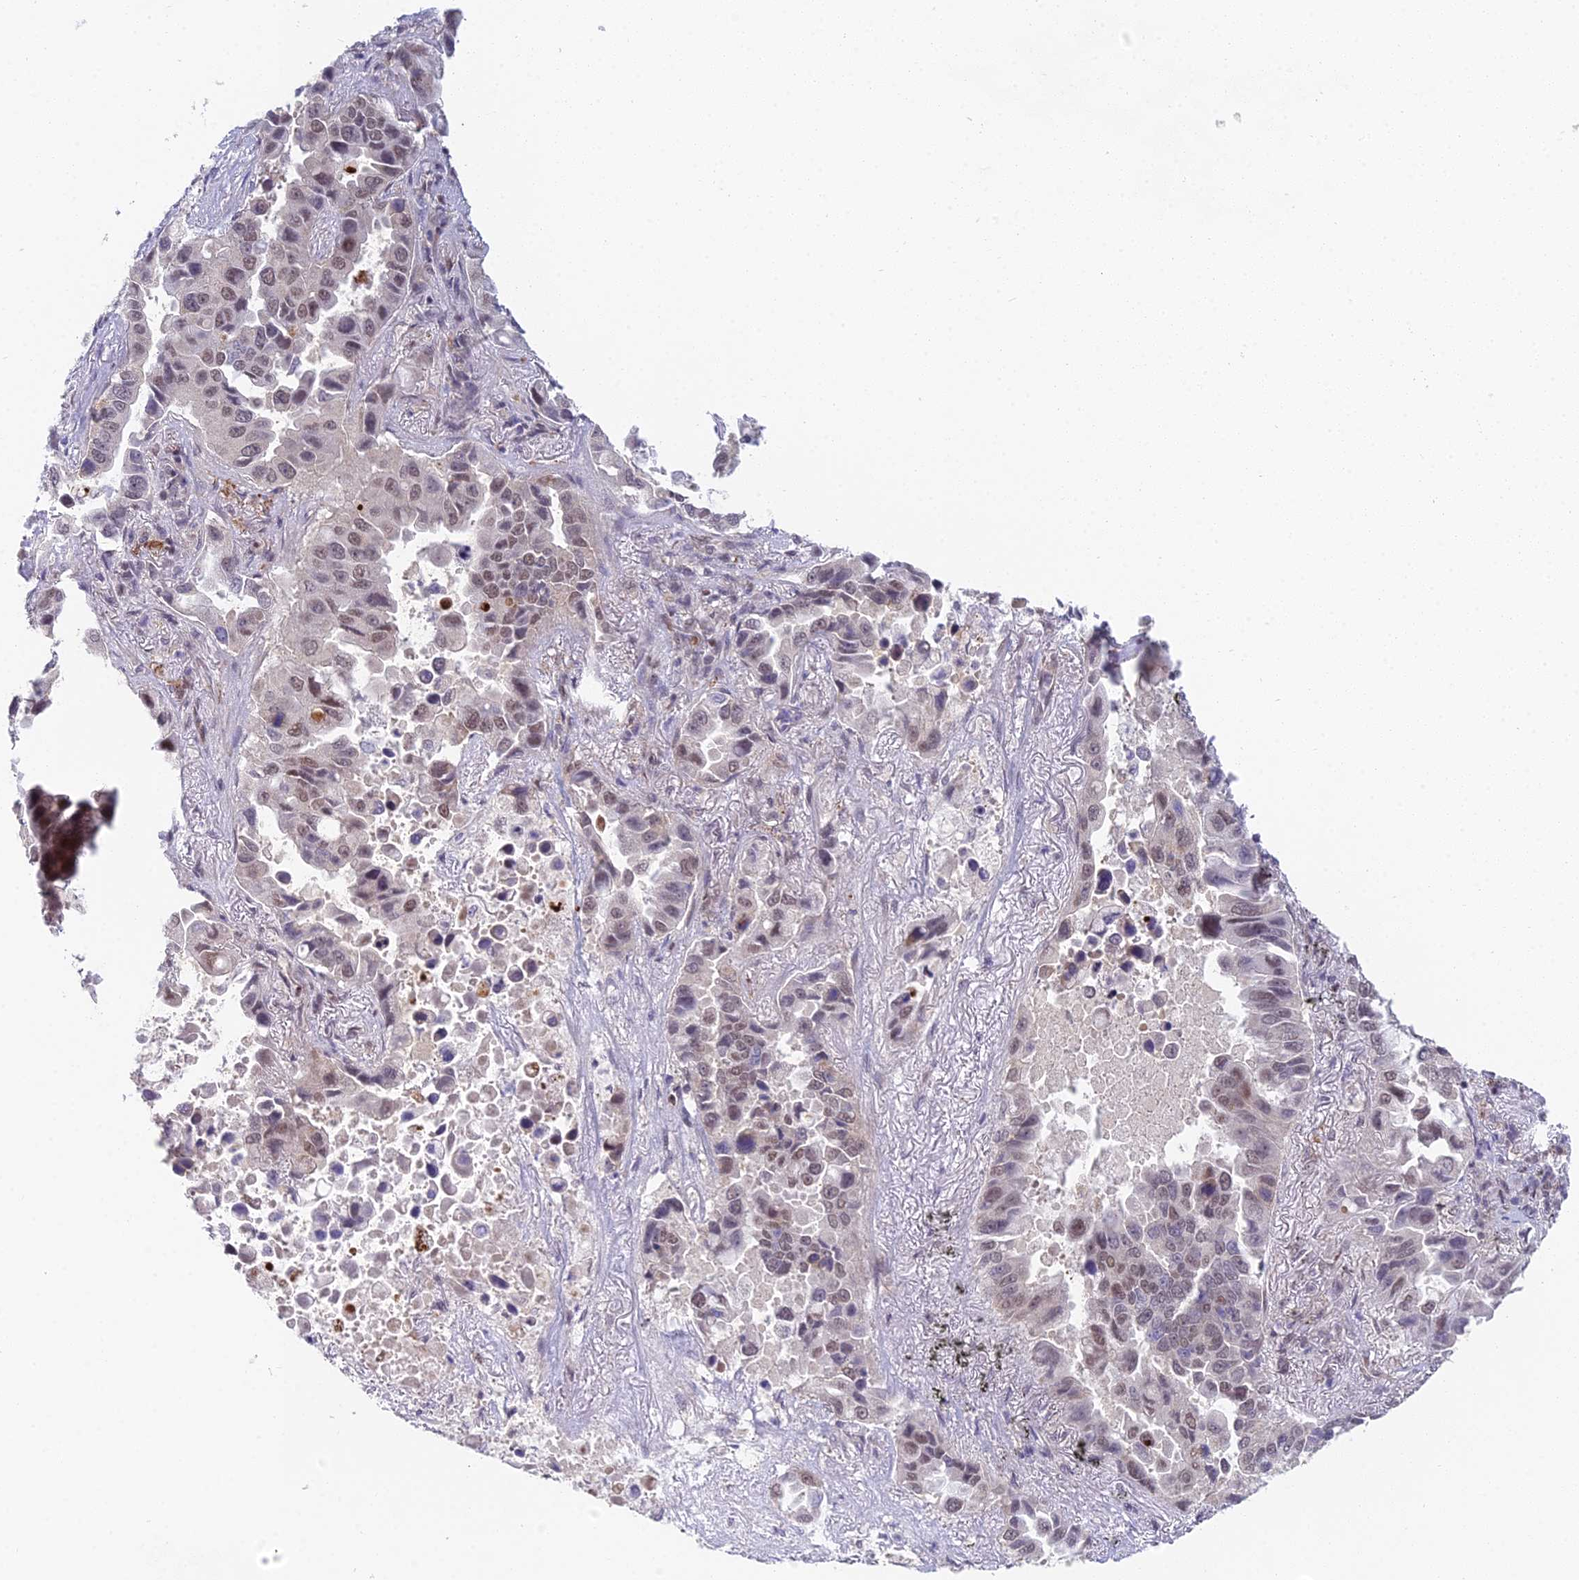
{"staining": {"intensity": "weak", "quantity": ">75%", "location": "nuclear"}, "tissue": "lung cancer", "cell_type": "Tumor cells", "image_type": "cancer", "snomed": [{"axis": "morphology", "description": "Adenocarcinoma, NOS"}, {"axis": "topography", "description": "Lung"}], "caption": "Human lung cancer stained with a brown dye reveals weak nuclear positive staining in about >75% of tumor cells.", "gene": "ABHD17A", "patient": {"sex": "male", "age": 64}}